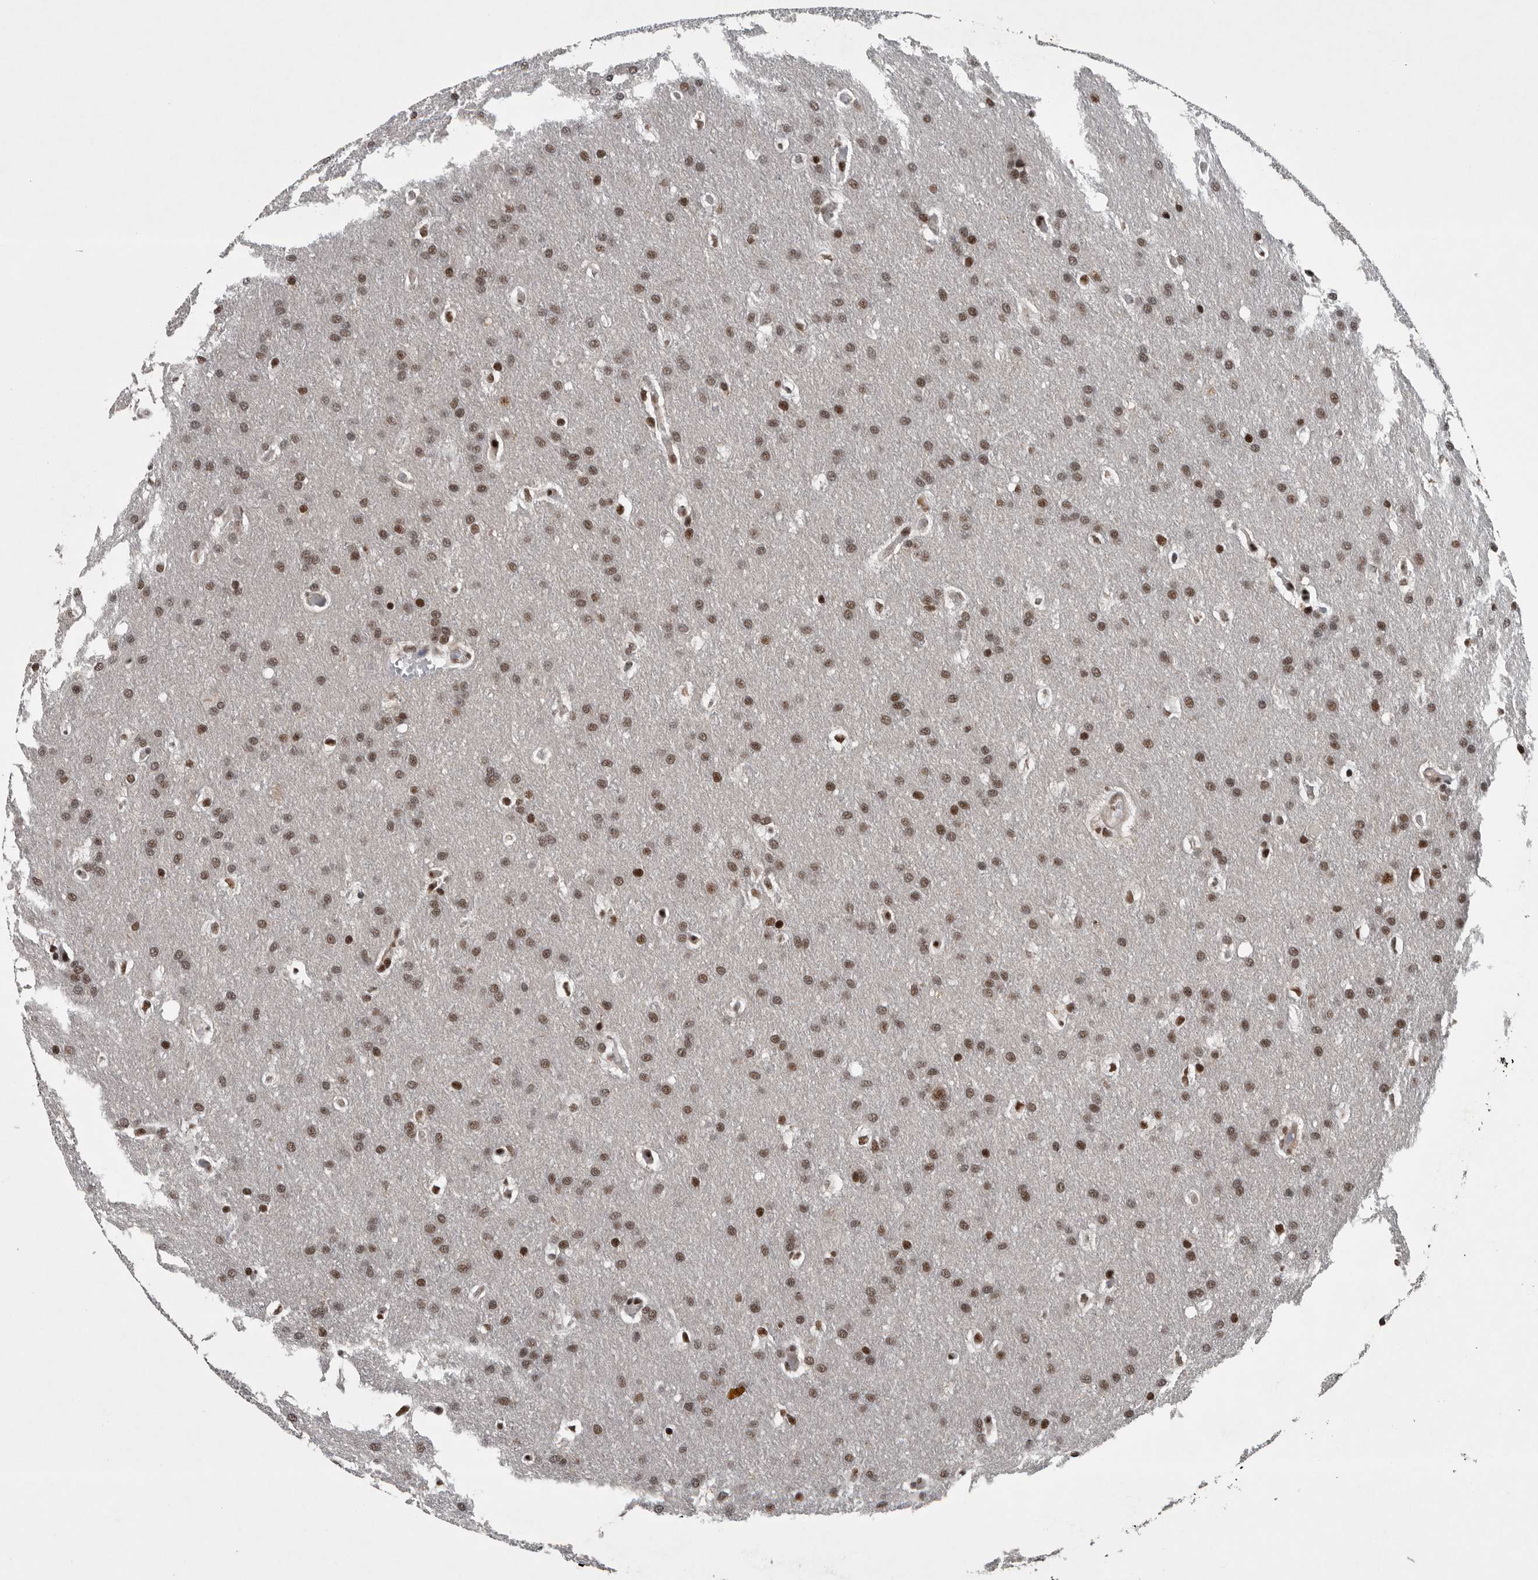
{"staining": {"intensity": "moderate", "quantity": "25%-75%", "location": "nuclear"}, "tissue": "glioma", "cell_type": "Tumor cells", "image_type": "cancer", "snomed": [{"axis": "morphology", "description": "Glioma, malignant, Low grade"}, {"axis": "topography", "description": "Brain"}], "caption": "A medium amount of moderate nuclear staining is seen in approximately 25%-75% of tumor cells in malignant low-grade glioma tissue.", "gene": "SENP7", "patient": {"sex": "female", "age": 37}}